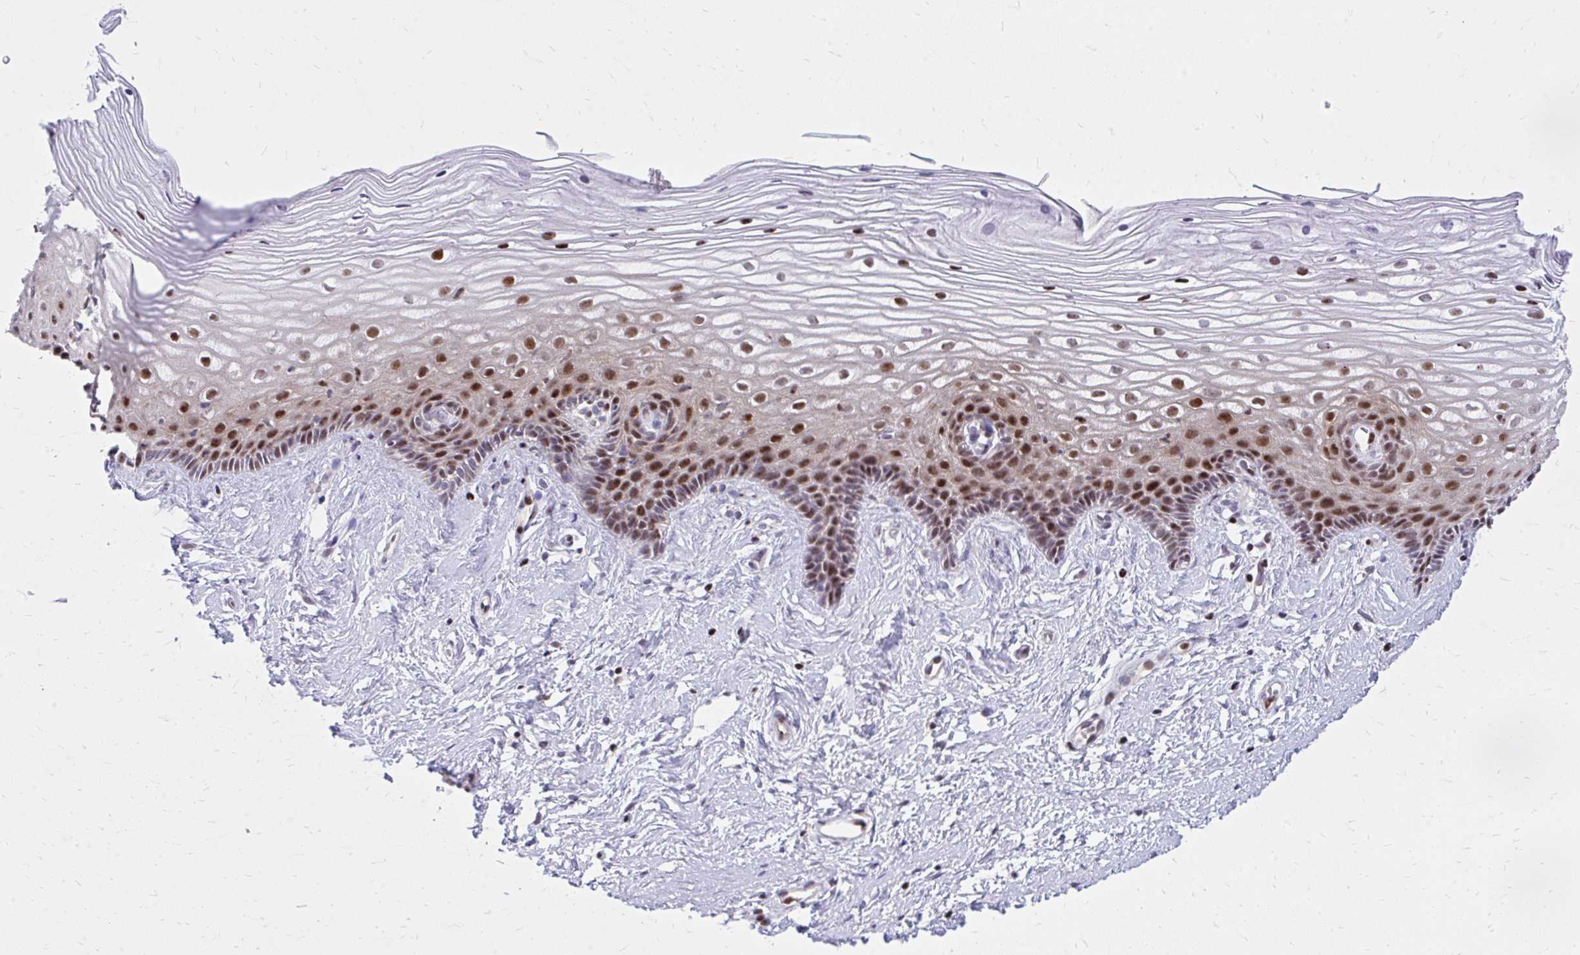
{"staining": {"intensity": "strong", "quantity": ">75%", "location": "nuclear"}, "tissue": "cervix", "cell_type": "Glandular cells", "image_type": "normal", "snomed": [{"axis": "morphology", "description": "Normal tissue, NOS"}, {"axis": "topography", "description": "Cervix"}], "caption": "Protein staining of benign cervix demonstrates strong nuclear staining in approximately >75% of glandular cells.", "gene": "C14orf39", "patient": {"sex": "female", "age": 40}}